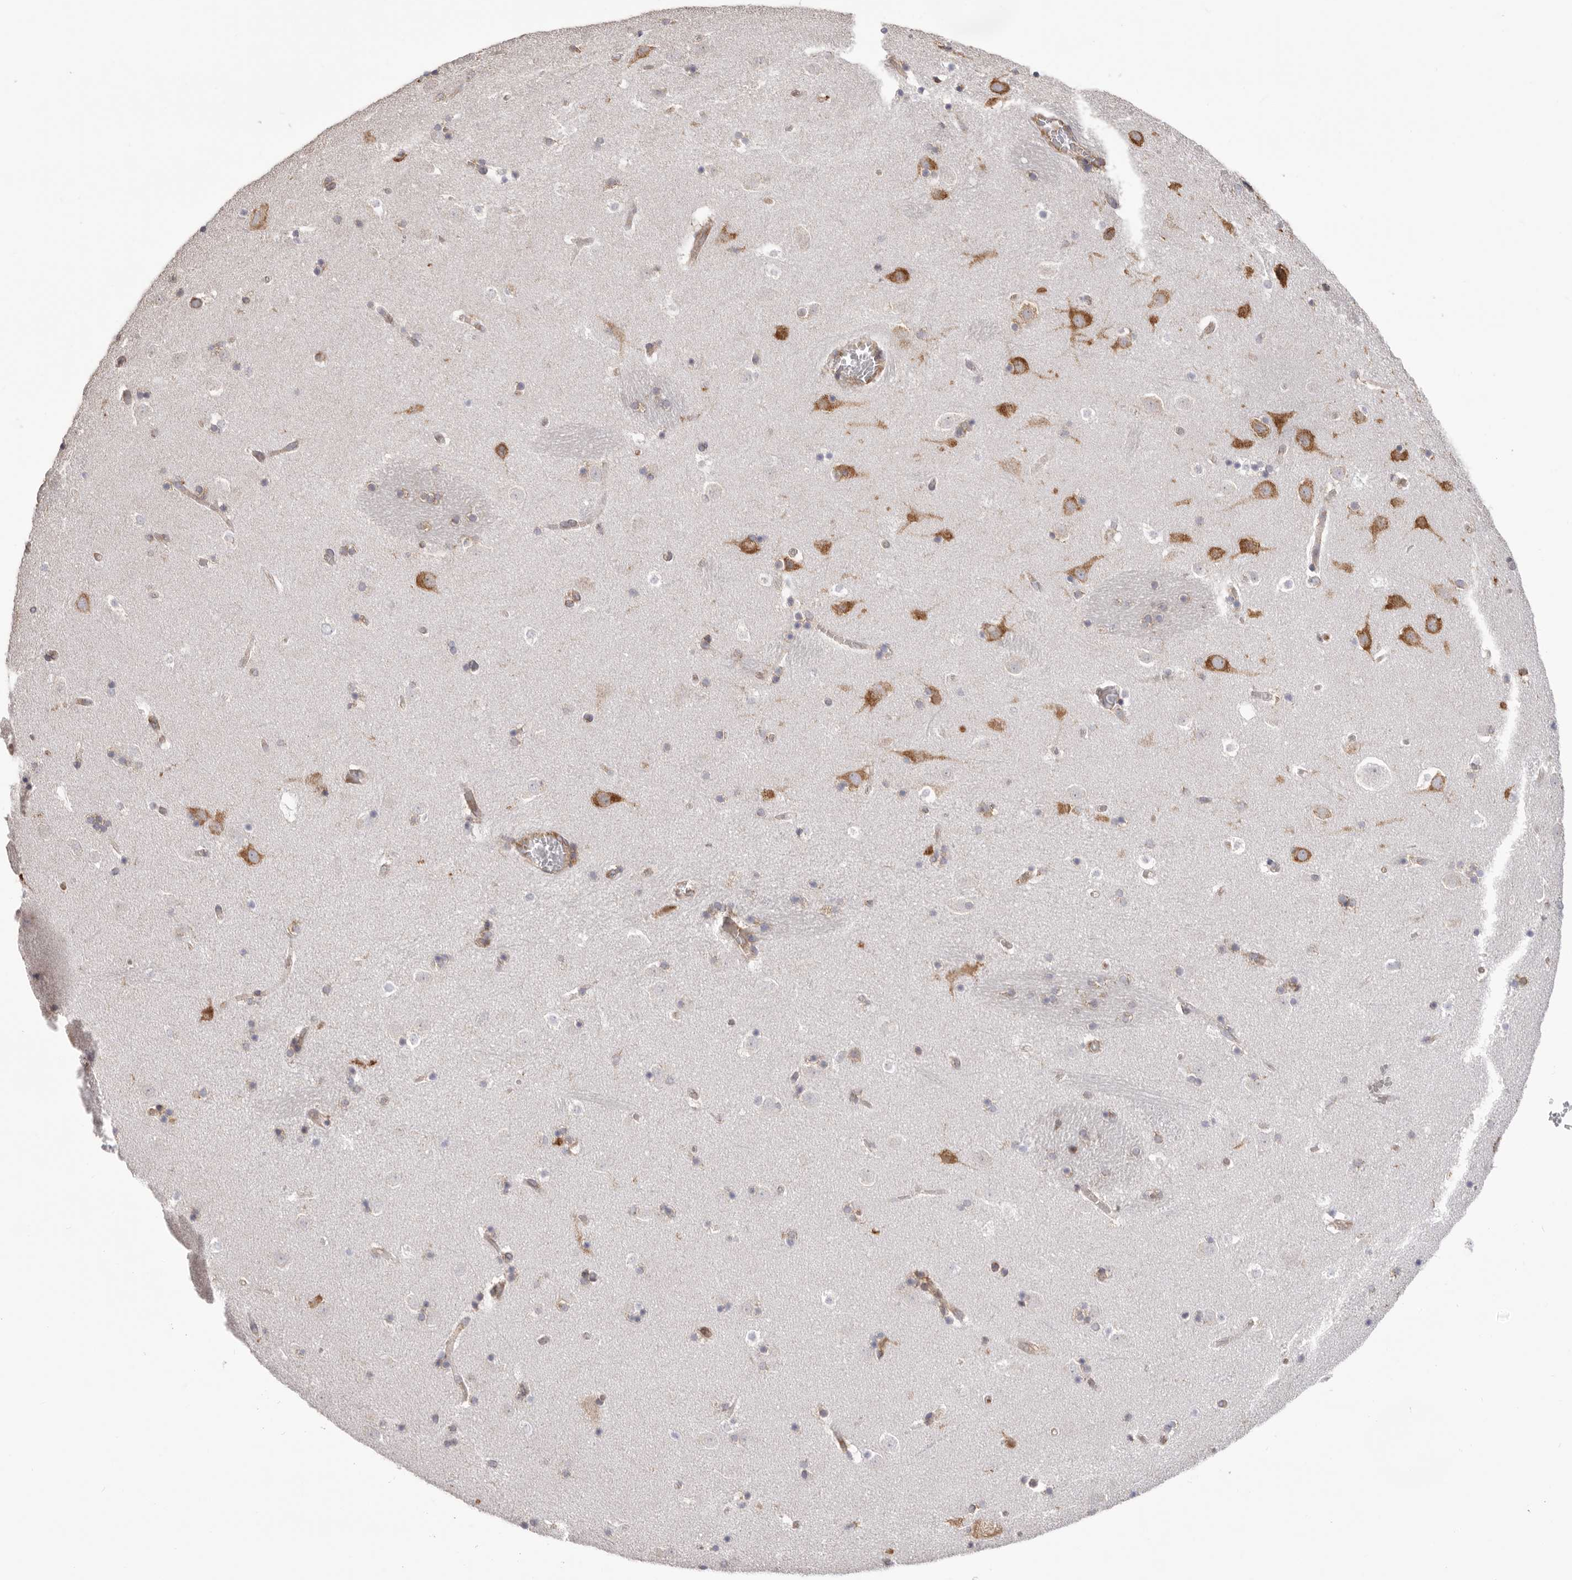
{"staining": {"intensity": "moderate", "quantity": "<25%", "location": "cytoplasmic/membranous"}, "tissue": "caudate", "cell_type": "Glial cells", "image_type": "normal", "snomed": [{"axis": "morphology", "description": "Normal tissue, NOS"}, {"axis": "topography", "description": "Lateral ventricle wall"}], "caption": "Protein expression by IHC reveals moderate cytoplasmic/membranous expression in about <25% of glial cells in unremarkable caudate. The staining was performed using DAB, with brown indicating positive protein expression. Nuclei are stained blue with hematoxylin.", "gene": "SERBP1", "patient": {"sex": "male", "age": 45}}